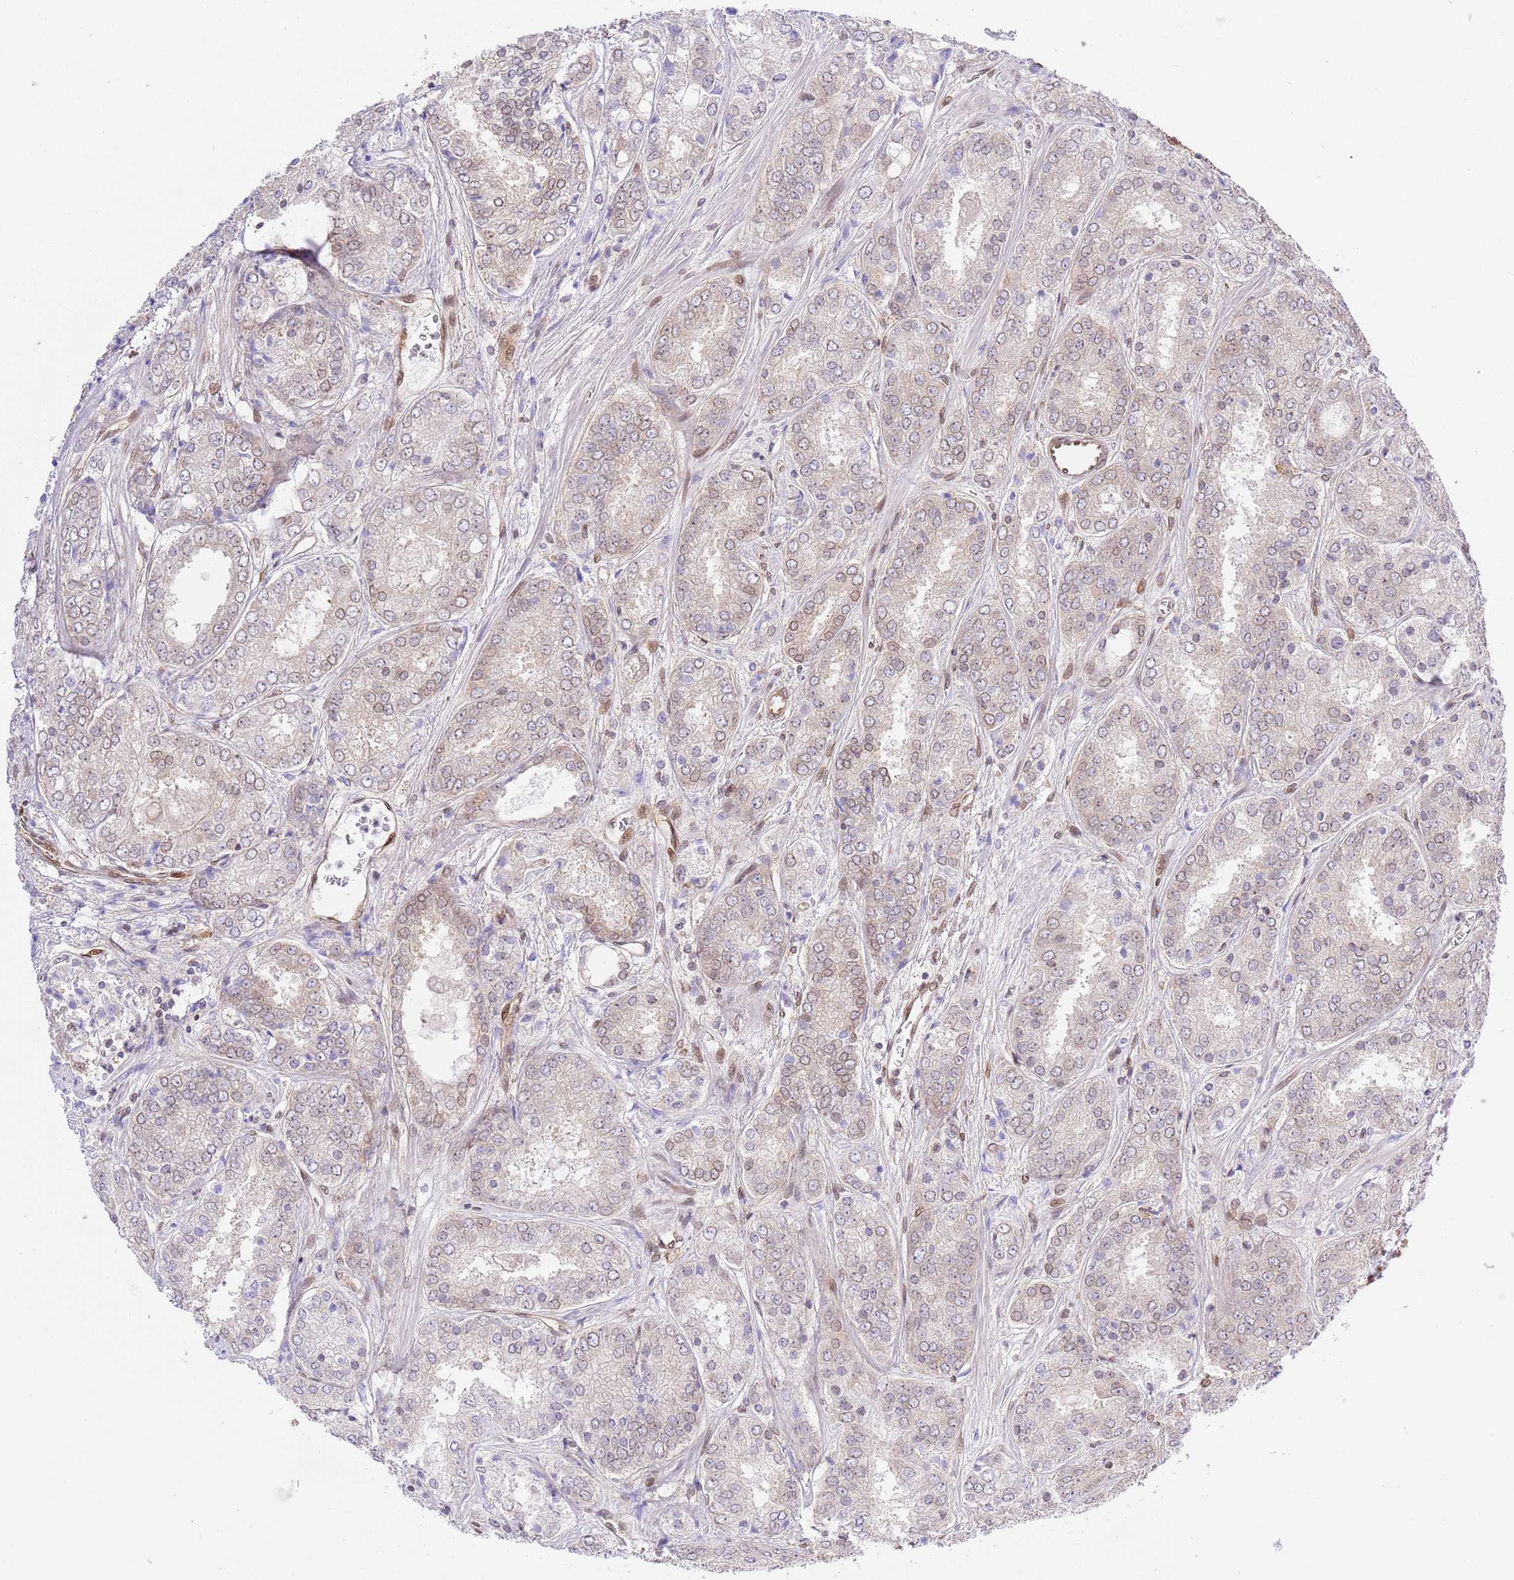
{"staining": {"intensity": "weak", "quantity": "<25%", "location": "cytoplasmic/membranous,nuclear"}, "tissue": "prostate cancer", "cell_type": "Tumor cells", "image_type": "cancer", "snomed": [{"axis": "morphology", "description": "Adenocarcinoma, High grade"}, {"axis": "topography", "description": "Prostate"}], "caption": "Protein analysis of prostate cancer shows no significant positivity in tumor cells.", "gene": "TRIM37", "patient": {"sex": "male", "age": 63}}